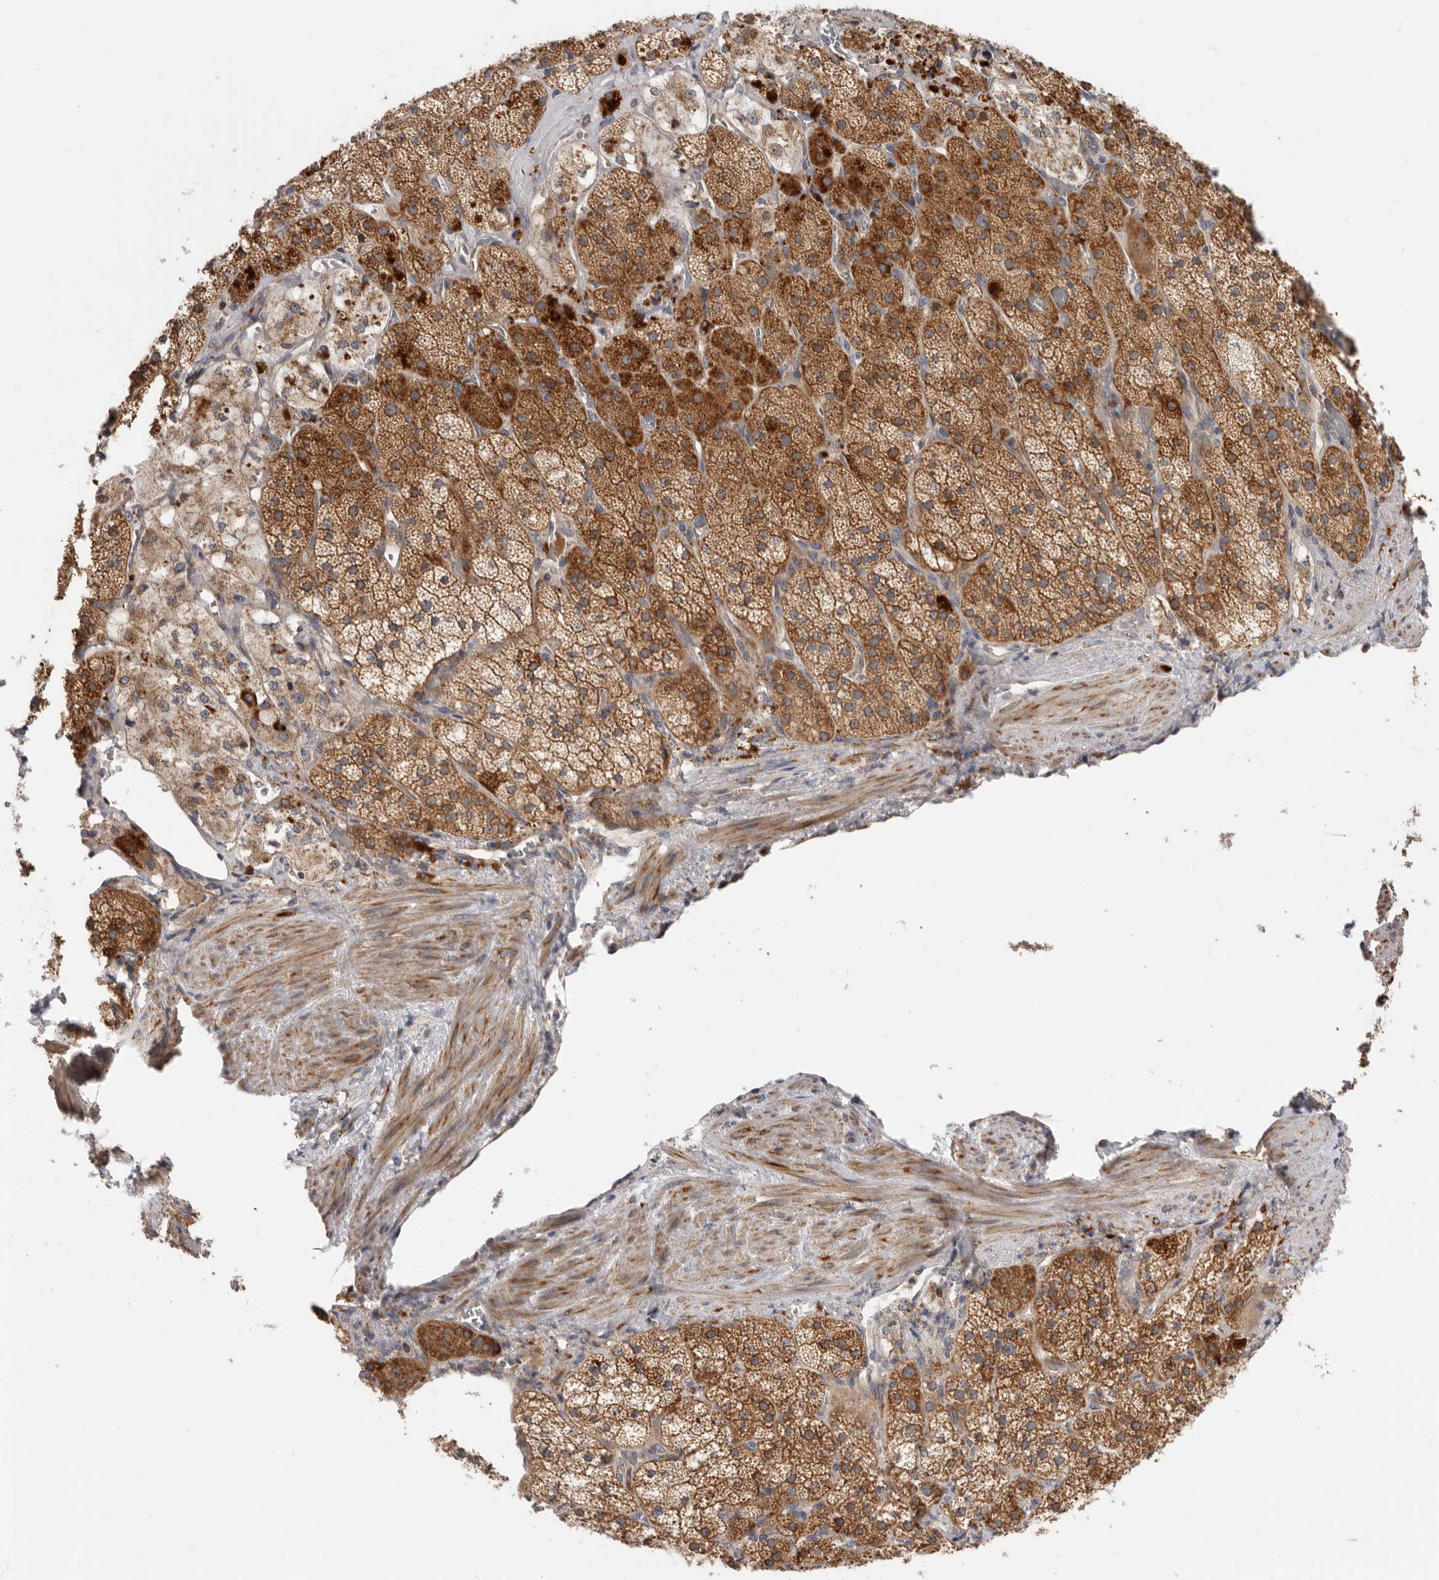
{"staining": {"intensity": "strong", "quantity": ">75%", "location": "cytoplasmic/membranous"}, "tissue": "adrenal gland", "cell_type": "Glandular cells", "image_type": "normal", "snomed": [{"axis": "morphology", "description": "Normal tissue, NOS"}, {"axis": "topography", "description": "Adrenal gland"}], "caption": "IHC of benign human adrenal gland reveals high levels of strong cytoplasmic/membranous expression in approximately >75% of glandular cells. Nuclei are stained in blue.", "gene": "MTFR1L", "patient": {"sex": "male", "age": 57}}